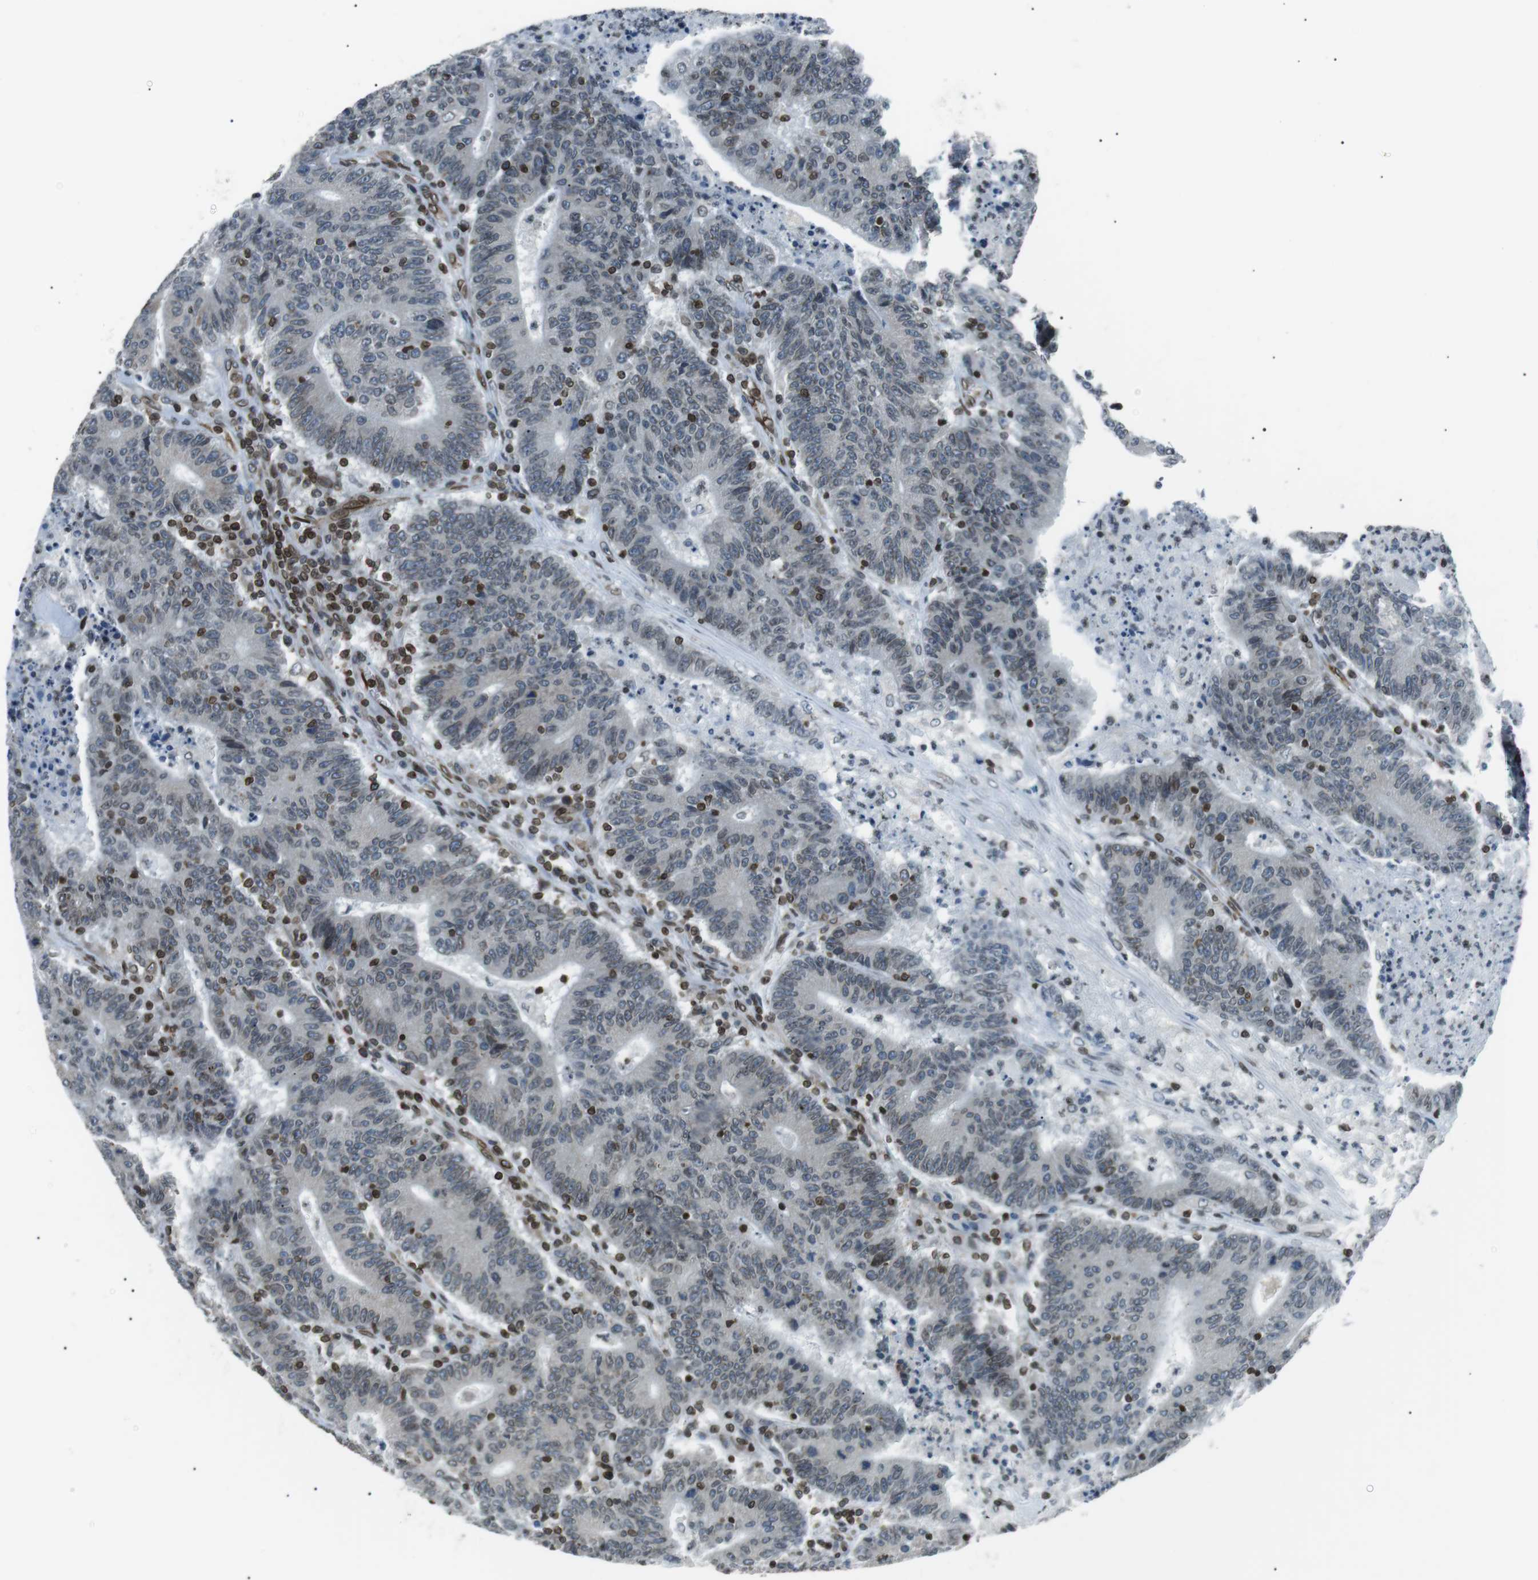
{"staining": {"intensity": "weak", "quantity": "<25%", "location": "cytoplasmic/membranous,nuclear"}, "tissue": "colorectal cancer", "cell_type": "Tumor cells", "image_type": "cancer", "snomed": [{"axis": "morphology", "description": "Normal tissue, NOS"}, {"axis": "morphology", "description": "Adenocarcinoma, NOS"}, {"axis": "topography", "description": "Colon"}], "caption": "IHC micrograph of neoplastic tissue: colorectal cancer stained with DAB (3,3'-diaminobenzidine) reveals no significant protein expression in tumor cells.", "gene": "TMX4", "patient": {"sex": "female", "age": 75}}